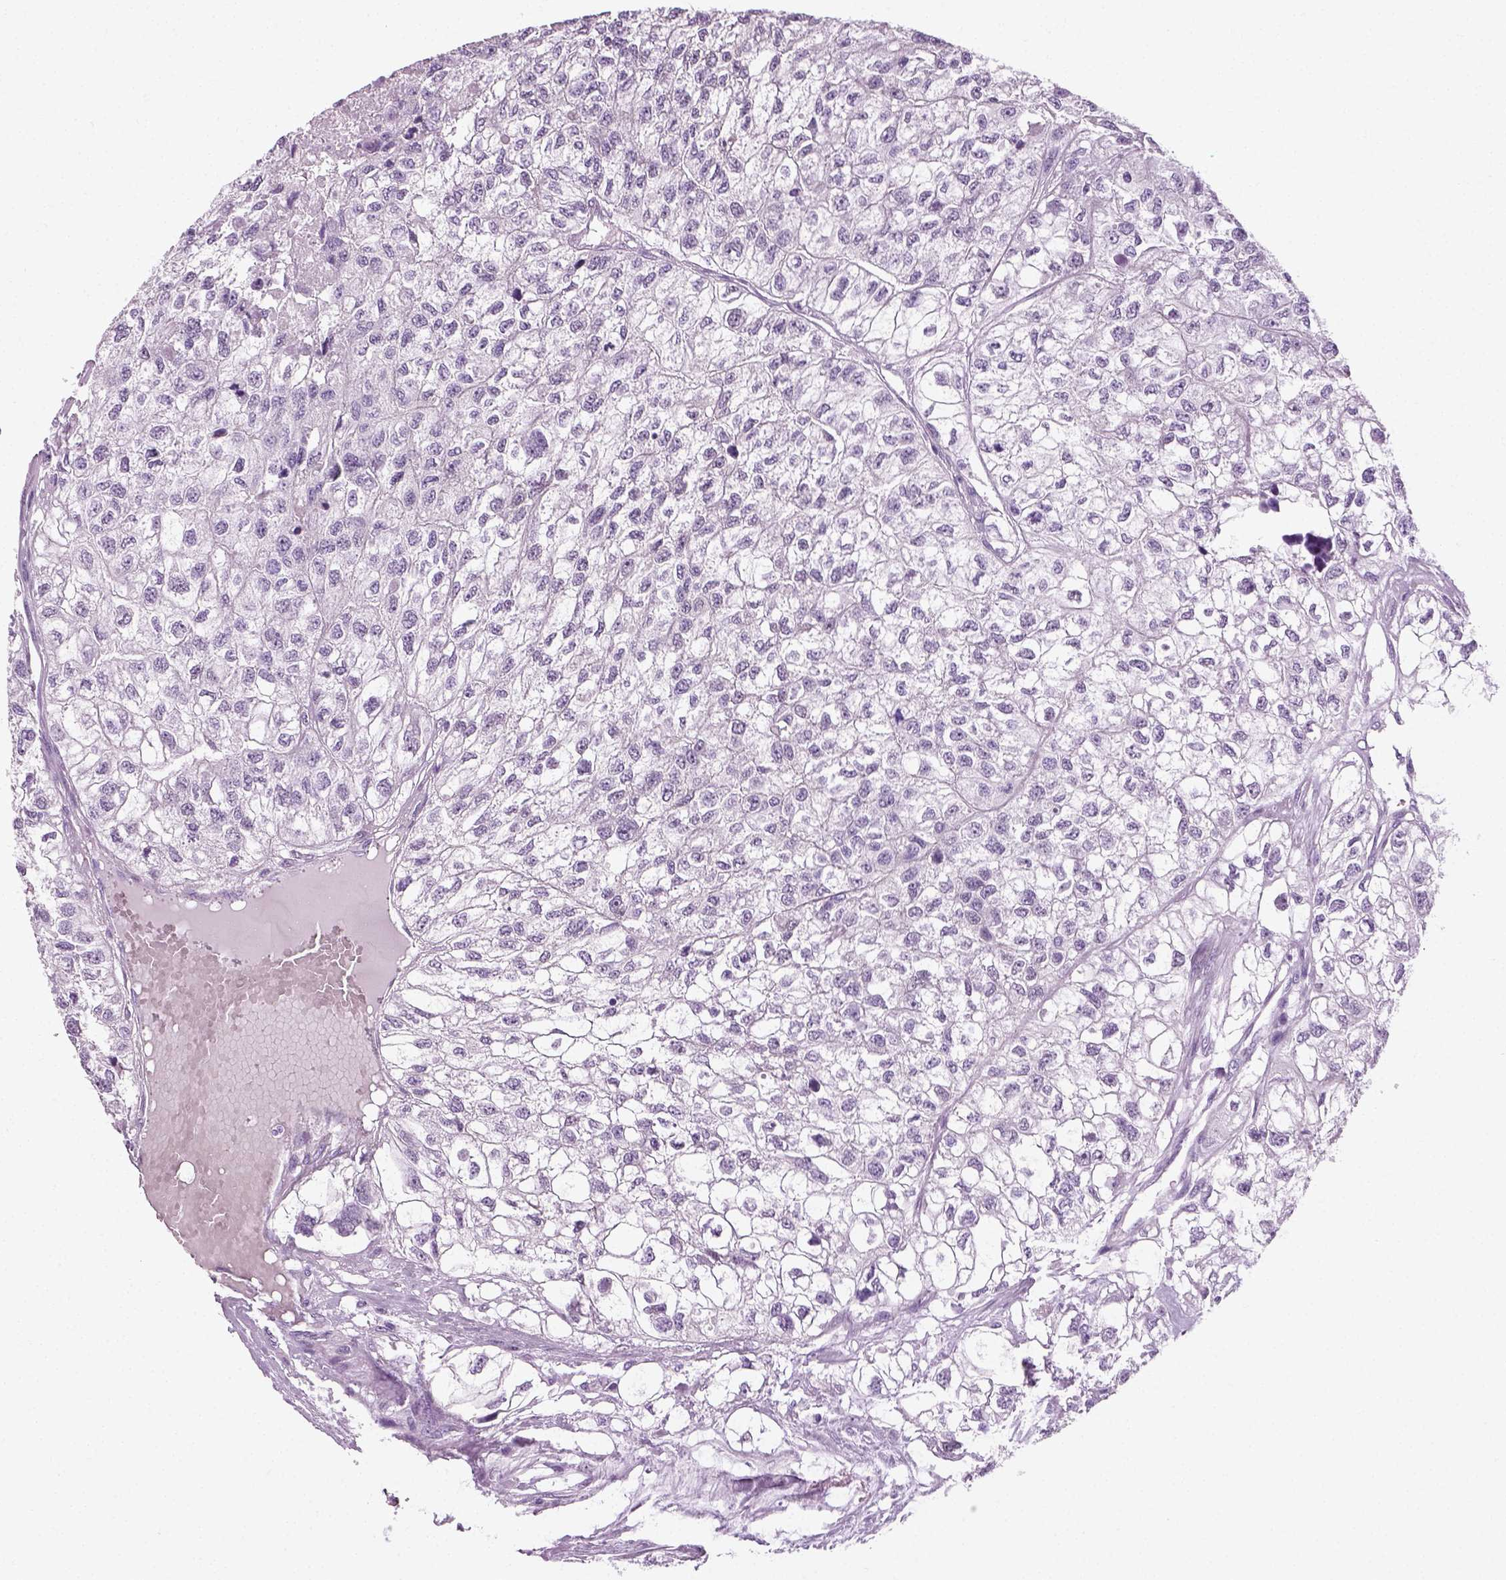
{"staining": {"intensity": "negative", "quantity": "none", "location": "none"}, "tissue": "renal cancer", "cell_type": "Tumor cells", "image_type": "cancer", "snomed": [{"axis": "morphology", "description": "Adenocarcinoma, NOS"}, {"axis": "topography", "description": "Kidney"}], "caption": "DAB immunohistochemical staining of adenocarcinoma (renal) demonstrates no significant expression in tumor cells.", "gene": "SPATA31E1", "patient": {"sex": "male", "age": 56}}